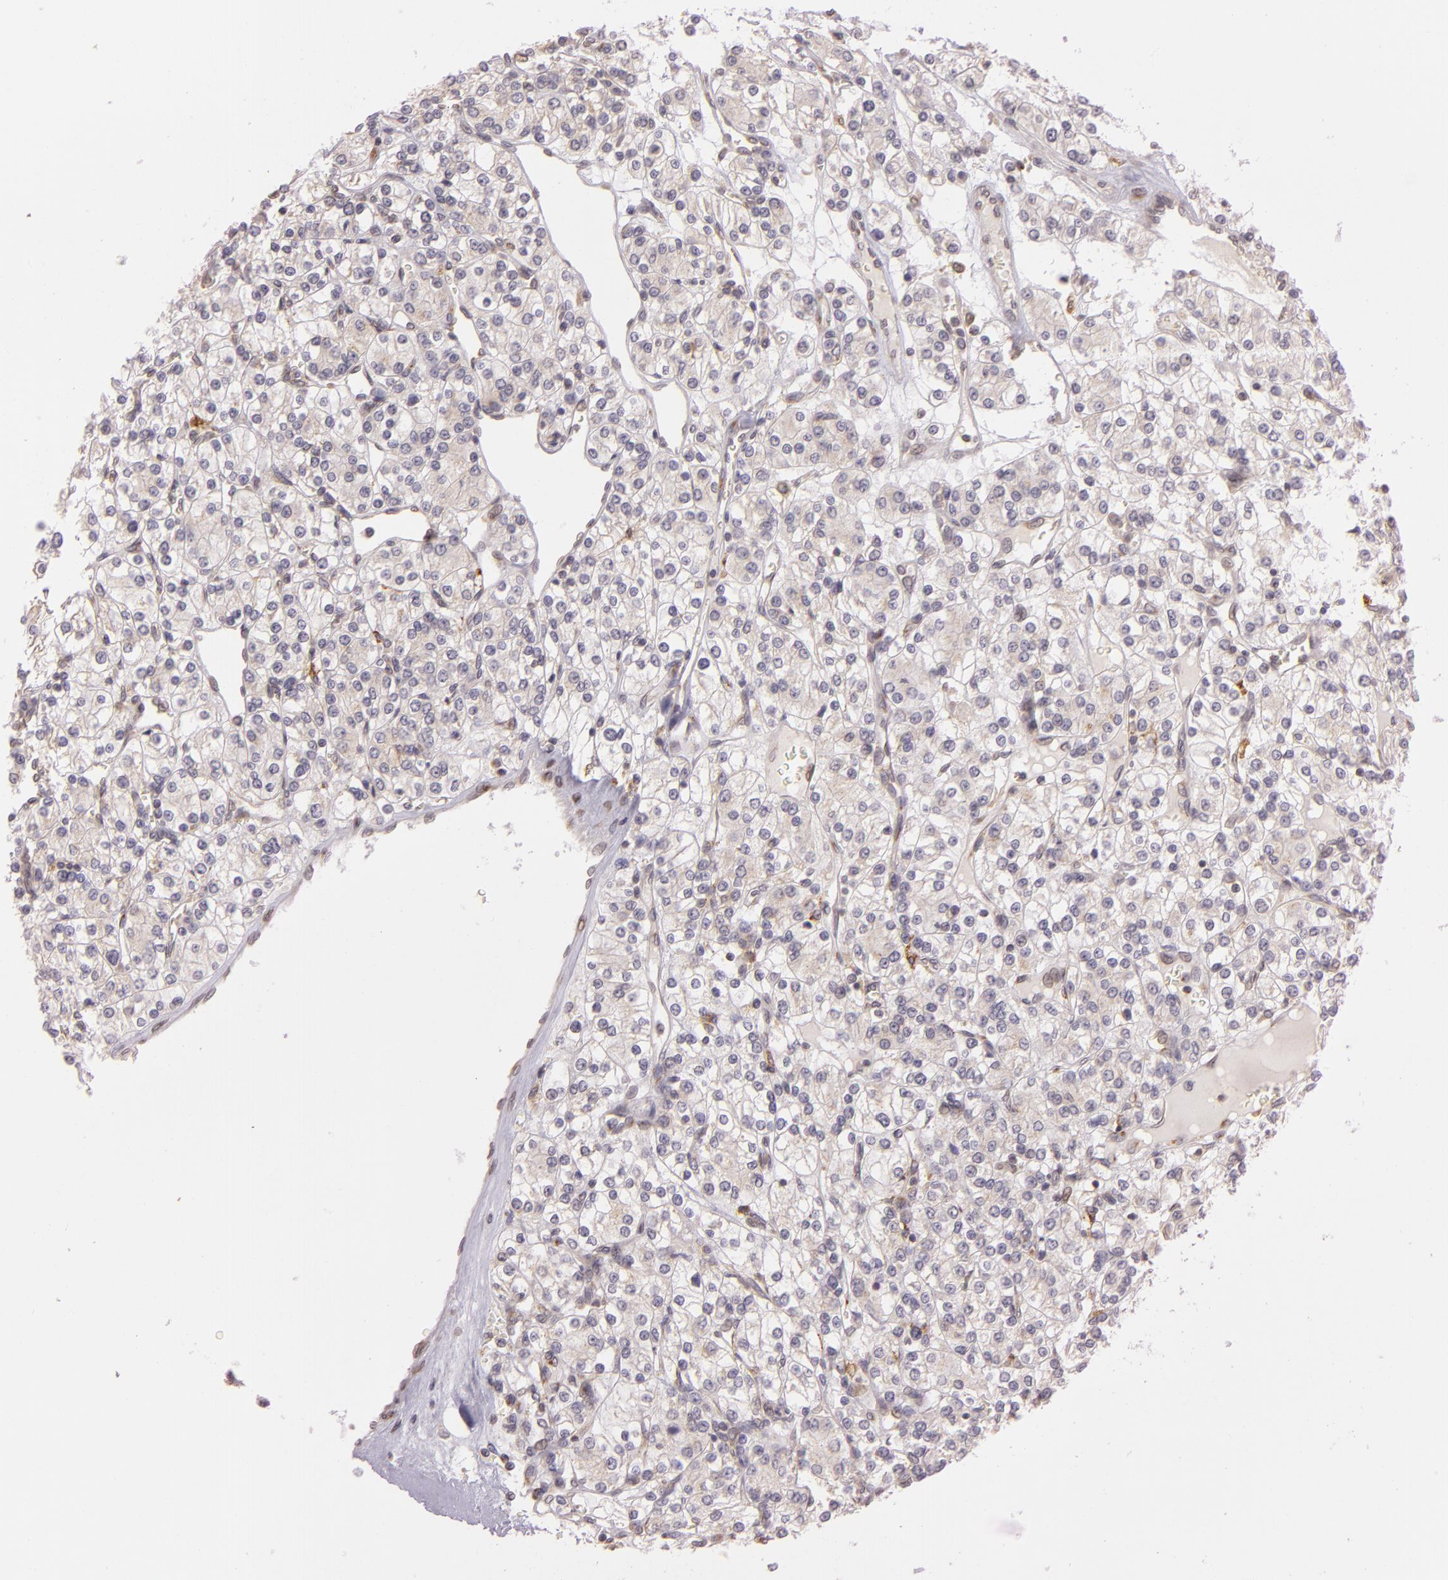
{"staining": {"intensity": "weak", "quantity": ">75%", "location": "cytoplasmic/membranous"}, "tissue": "renal cancer", "cell_type": "Tumor cells", "image_type": "cancer", "snomed": [{"axis": "morphology", "description": "Adenocarcinoma, NOS"}, {"axis": "topography", "description": "Kidney"}], "caption": "This is a photomicrograph of IHC staining of renal adenocarcinoma, which shows weak positivity in the cytoplasmic/membranous of tumor cells.", "gene": "LGMN", "patient": {"sex": "female", "age": 62}}